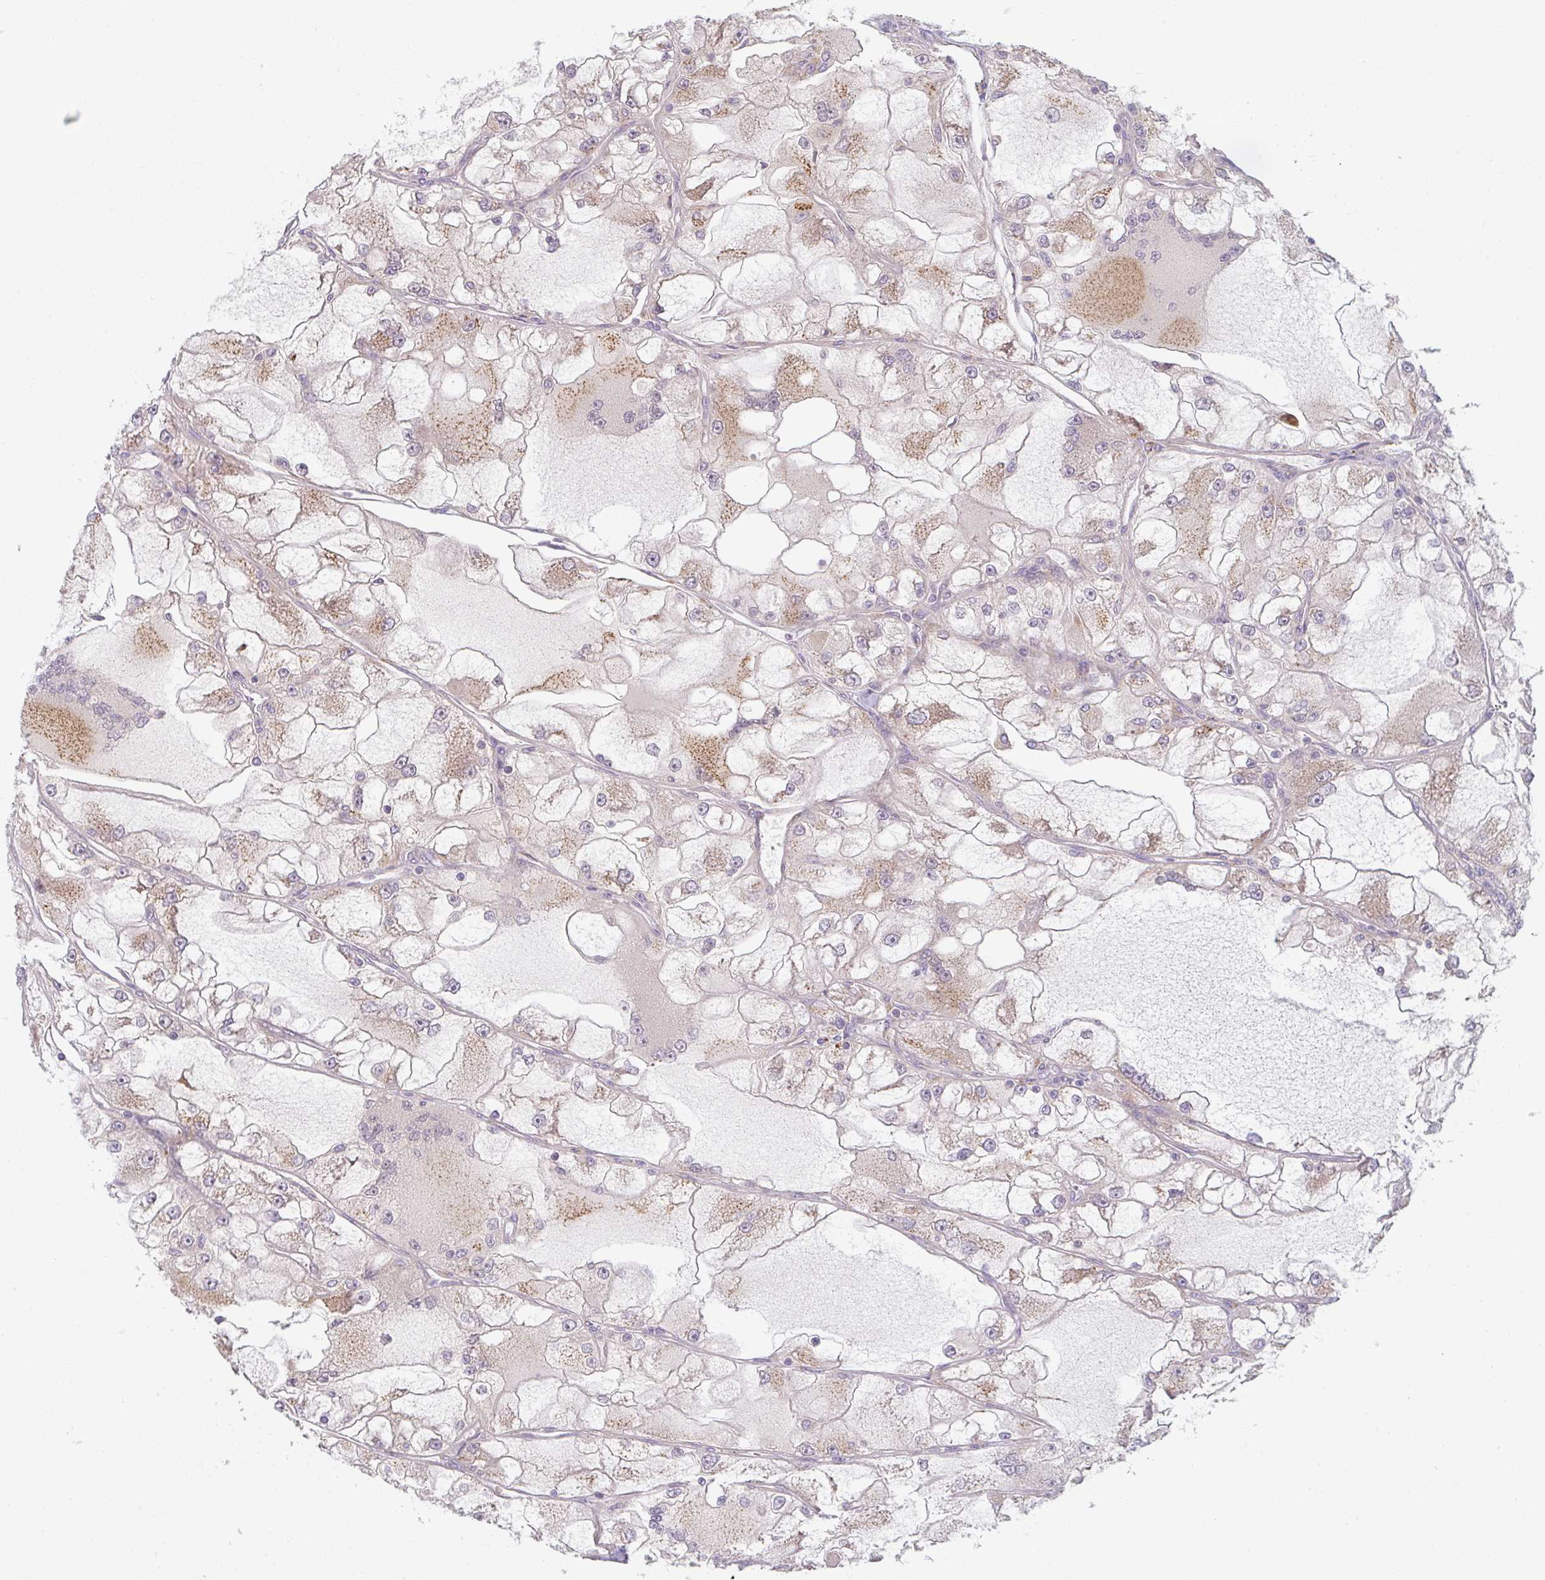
{"staining": {"intensity": "weak", "quantity": "25%-75%", "location": "cytoplasmic/membranous"}, "tissue": "renal cancer", "cell_type": "Tumor cells", "image_type": "cancer", "snomed": [{"axis": "morphology", "description": "Adenocarcinoma, NOS"}, {"axis": "topography", "description": "Kidney"}], "caption": "Immunohistochemical staining of adenocarcinoma (renal) demonstrates low levels of weak cytoplasmic/membranous protein expression in about 25%-75% of tumor cells.", "gene": "GVQW3", "patient": {"sex": "female", "age": 72}}